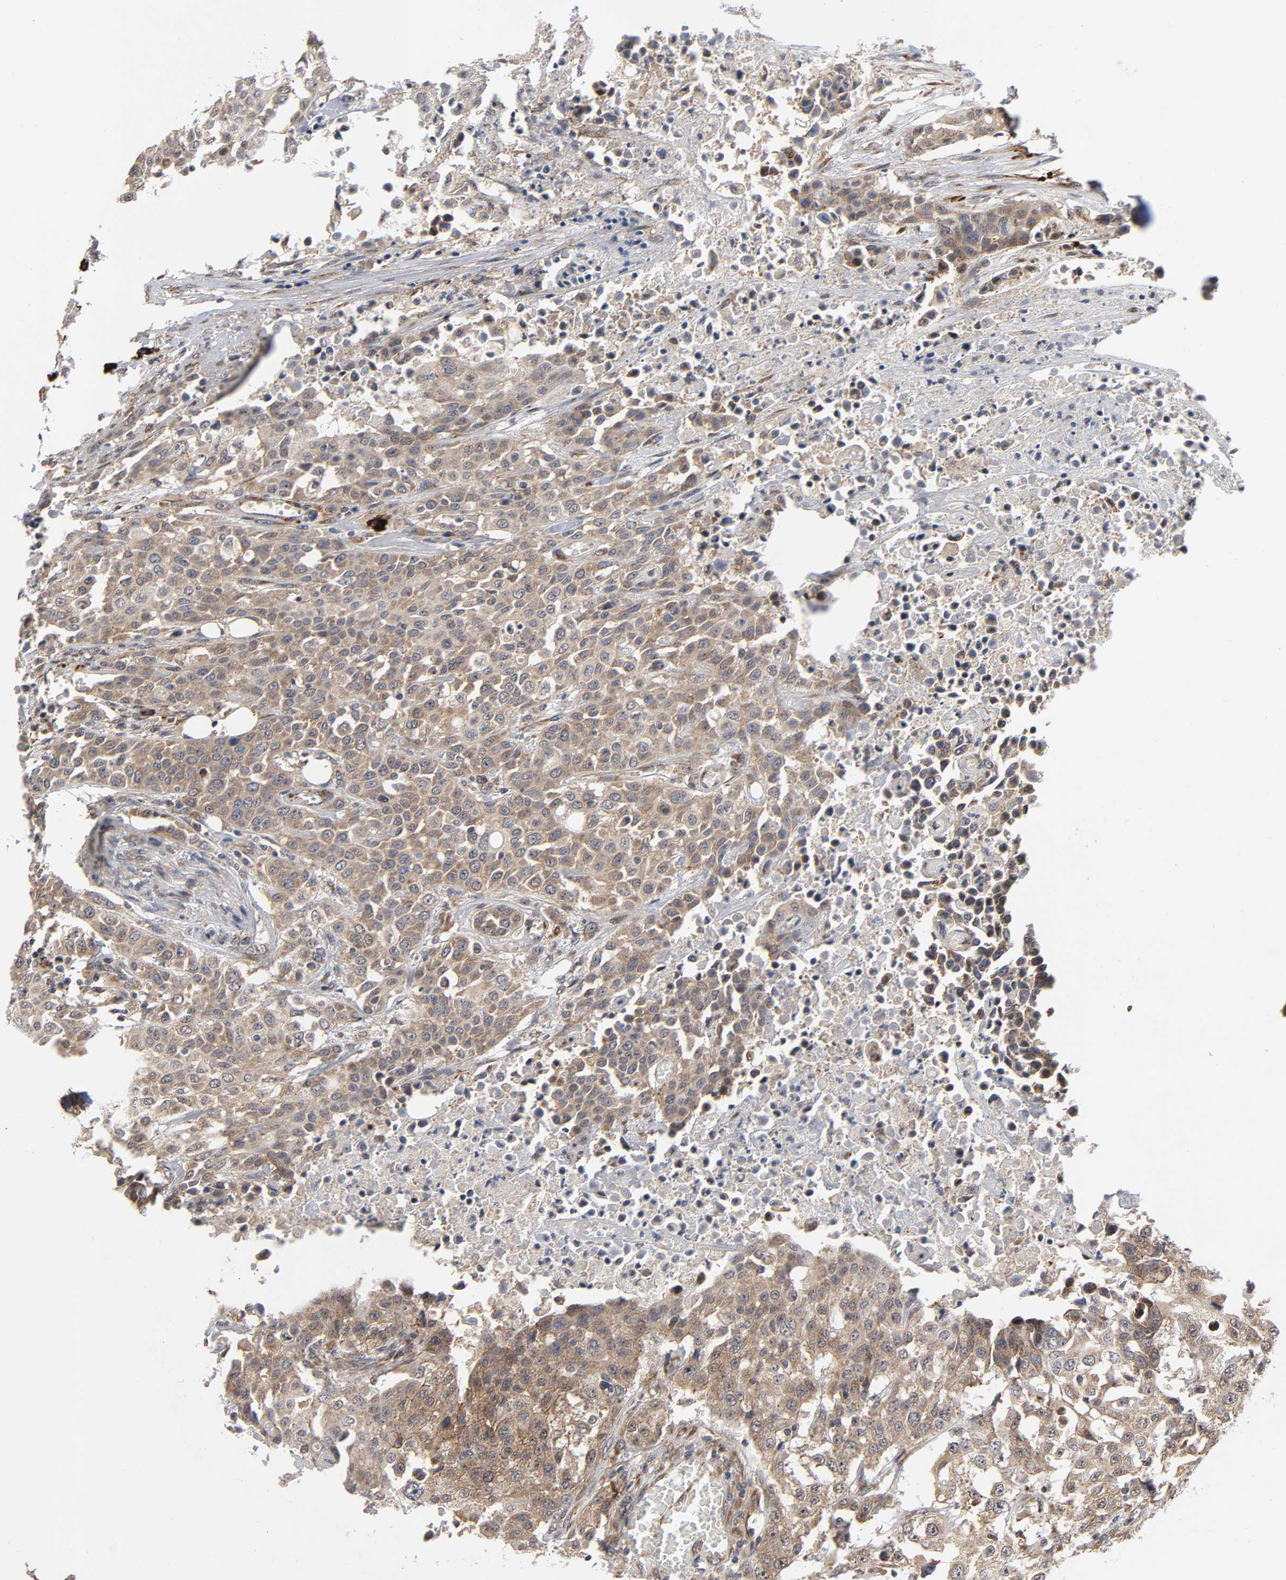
{"staining": {"intensity": "moderate", "quantity": ">75%", "location": "cytoplasmic/membranous"}, "tissue": "urothelial cancer", "cell_type": "Tumor cells", "image_type": "cancer", "snomed": [{"axis": "morphology", "description": "Urothelial carcinoma, High grade"}, {"axis": "topography", "description": "Urinary bladder"}], "caption": "Protein staining exhibits moderate cytoplasmic/membranous positivity in about >75% of tumor cells in urothelial cancer.", "gene": "SLC30A9", "patient": {"sex": "male", "age": 74}}